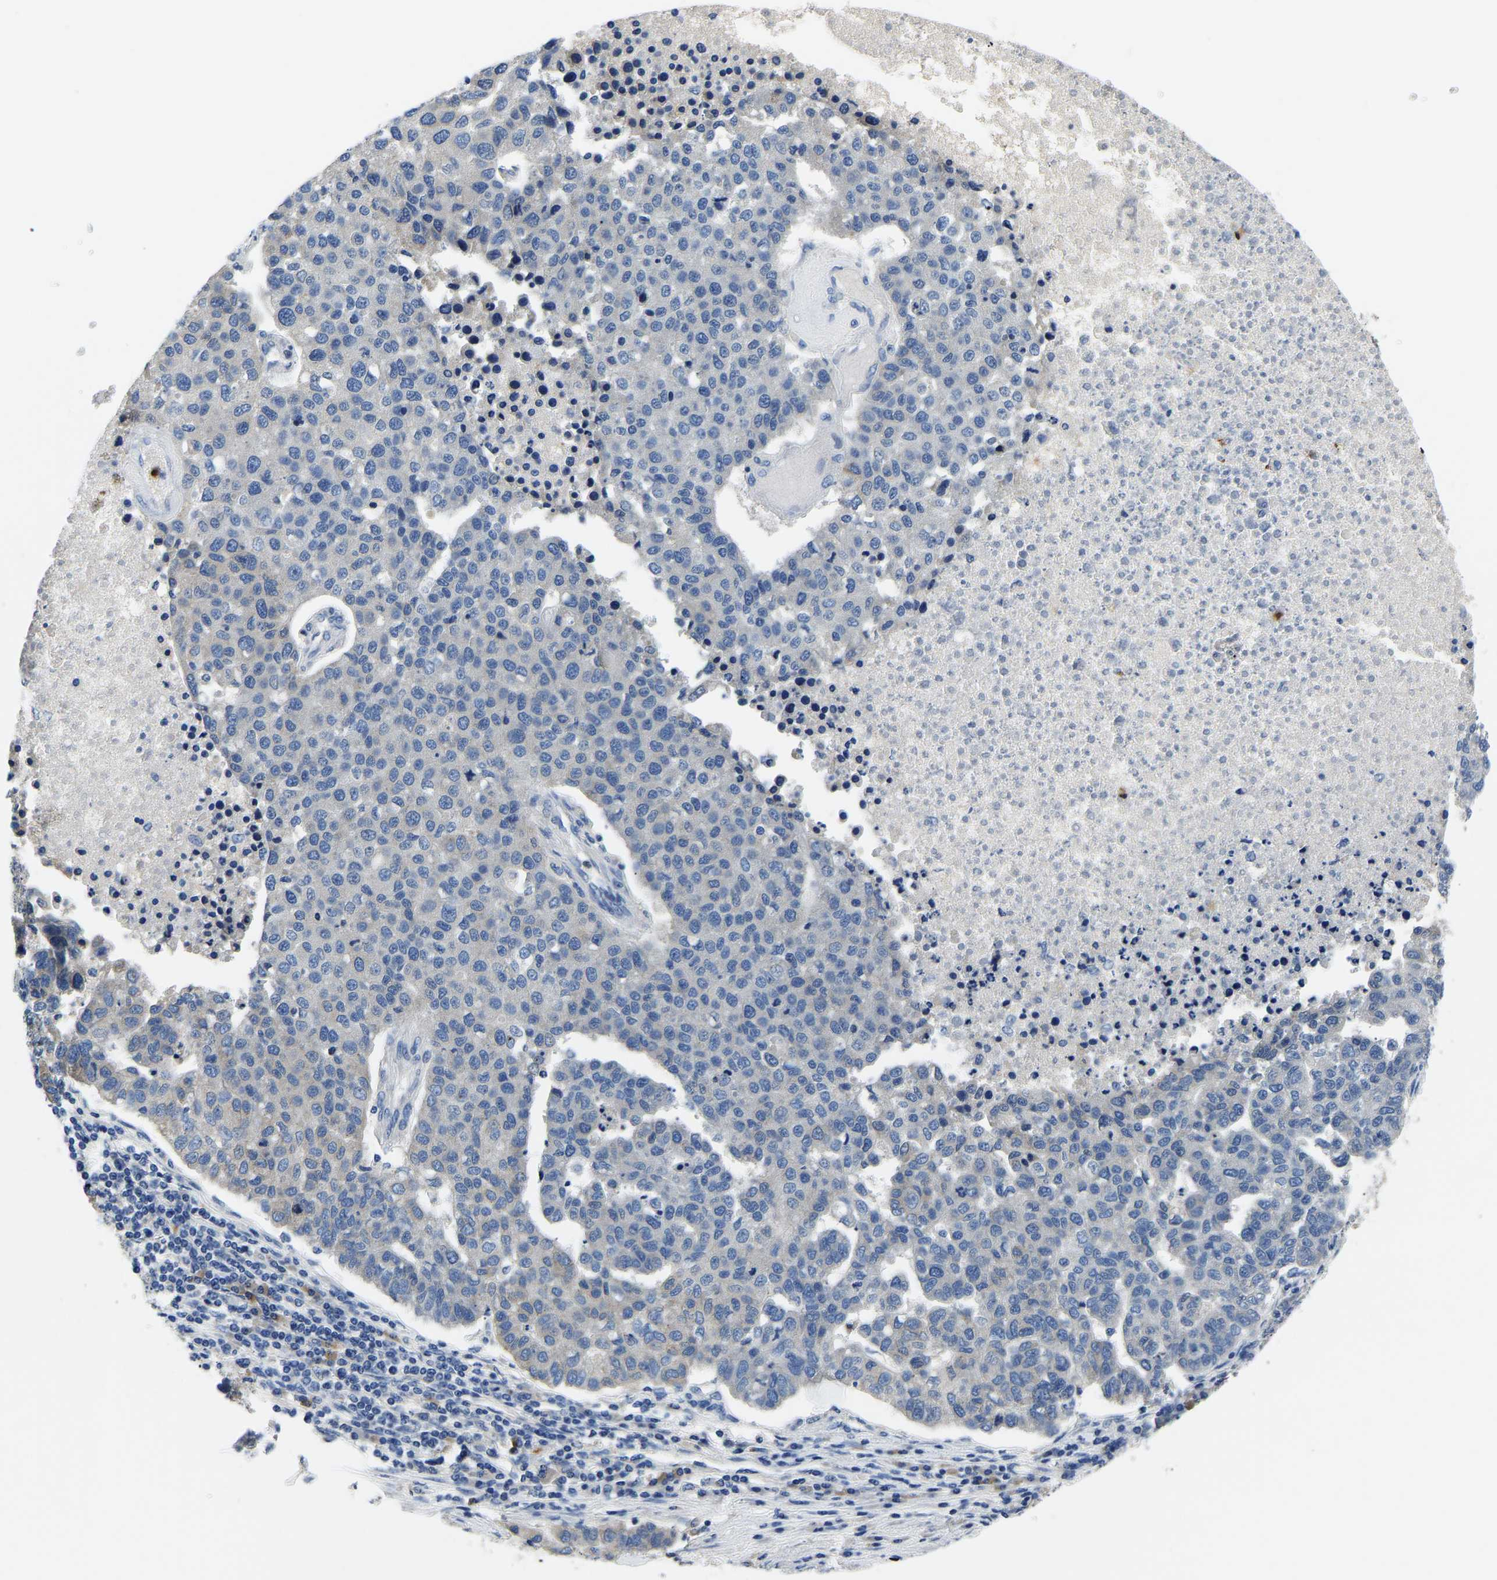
{"staining": {"intensity": "negative", "quantity": "none", "location": "none"}, "tissue": "pancreatic cancer", "cell_type": "Tumor cells", "image_type": "cancer", "snomed": [{"axis": "morphology", "description": "Adenocarcinoma, NOS"}, {"axis": "topography", "description": "Pancreas"}], "caption": "DAB immunohistochemical staining of human adenocarcinoma (pancreatic) reveals no significant staining in tumor cells.", "gene": "TOR1B", "patient": {"sex": "female", "age": 61}}